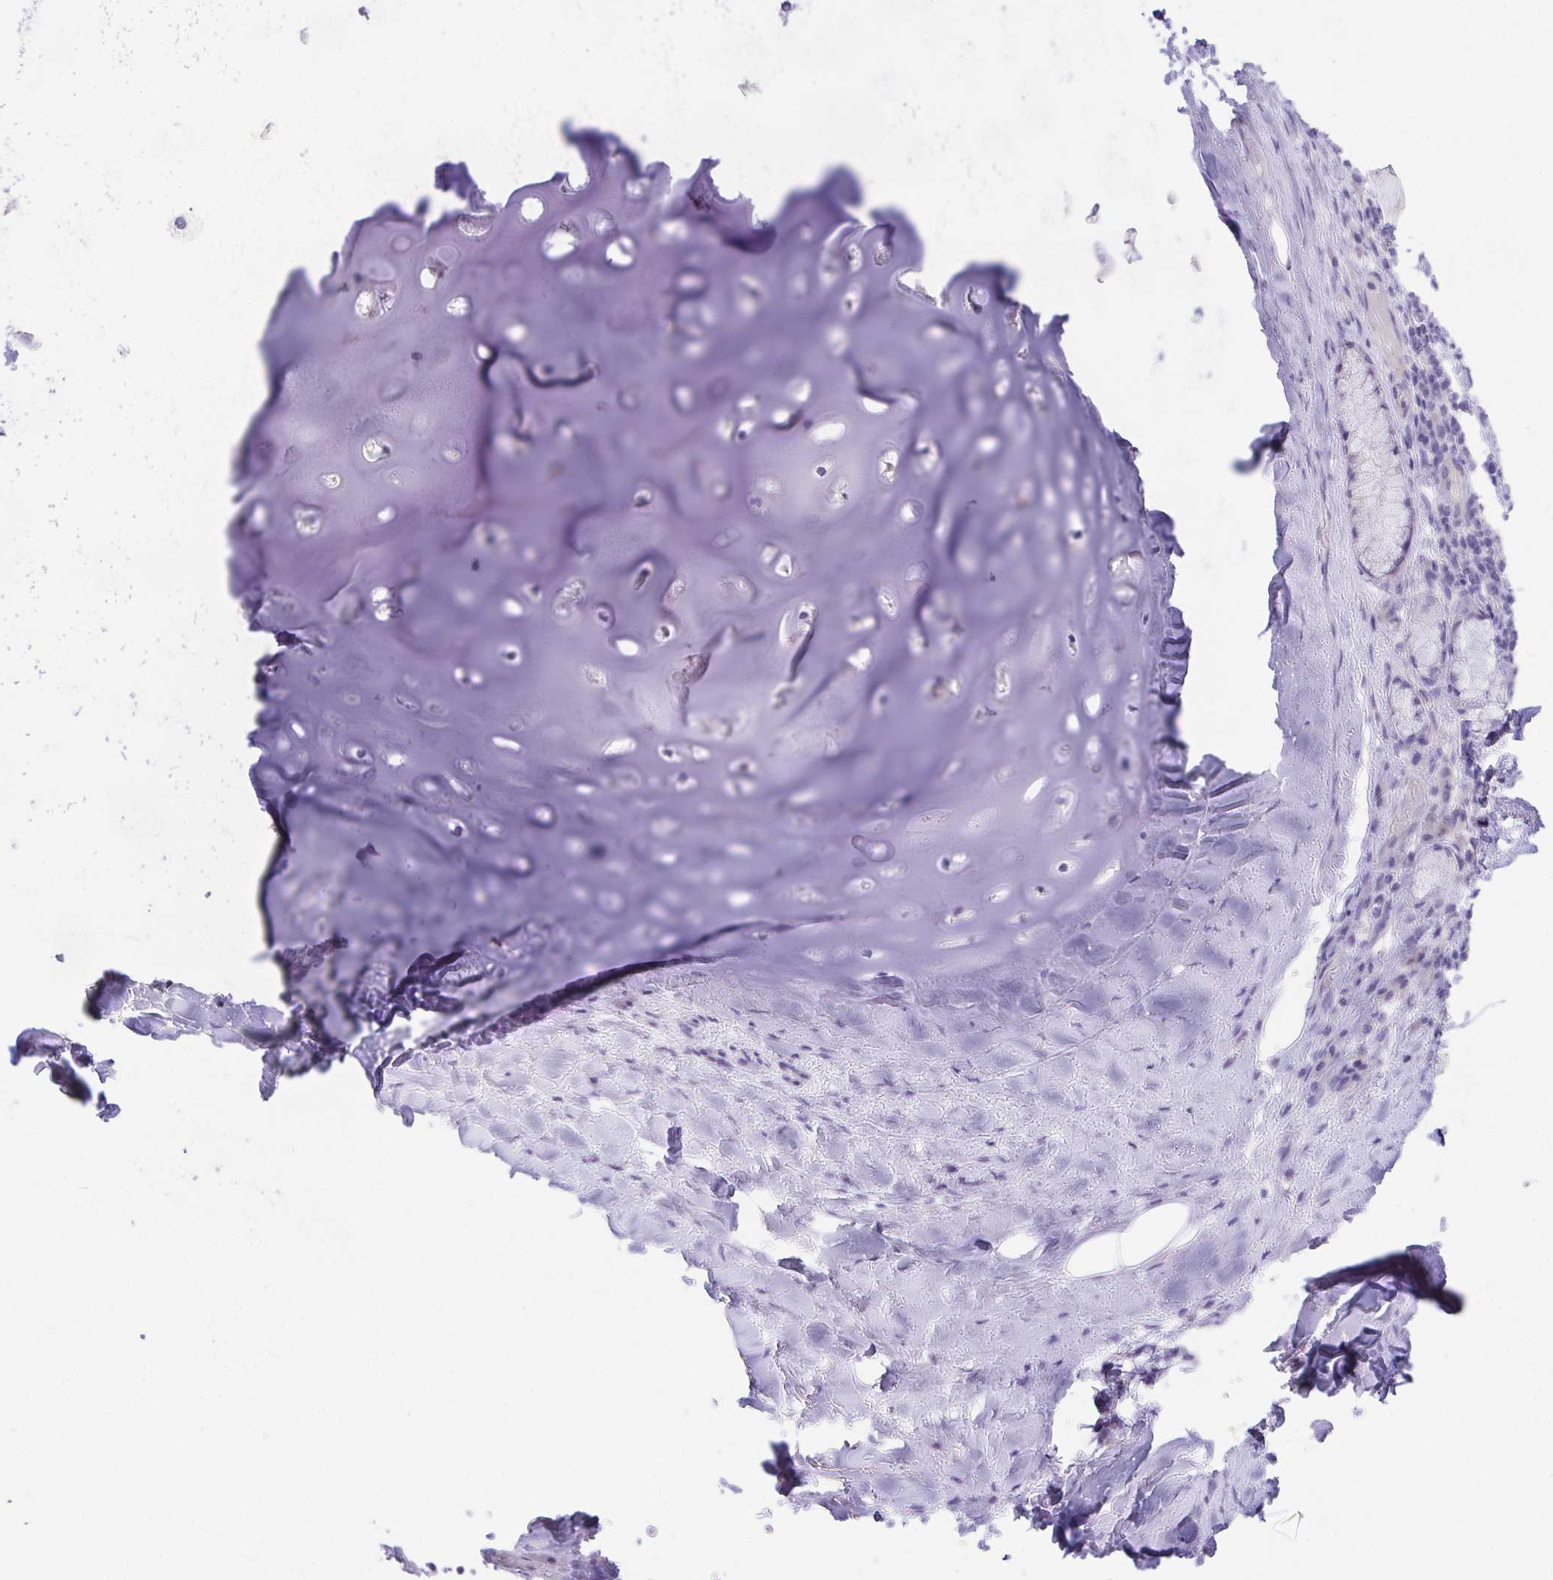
{"staining": {"intensity": "negative", "quantity": "none", "location": "none"}, "tissue": "adipose tissue", "cell_type": "Adipocytes", "image_type": "normal", "snomed": [{"axis": "morphology", "description": "Normal tissue, NOS"}, {"axis": "topography", "description": "Cartilage tissue"}, {"axis": "topography", "description": "Bronchus"}], "caption": "Immunohistochemical staining of benign adipose tissue displays no significant positivity in adipocytes.", "gene": "HAPLN2", "patient": {"sex": "male", "age": 56}}